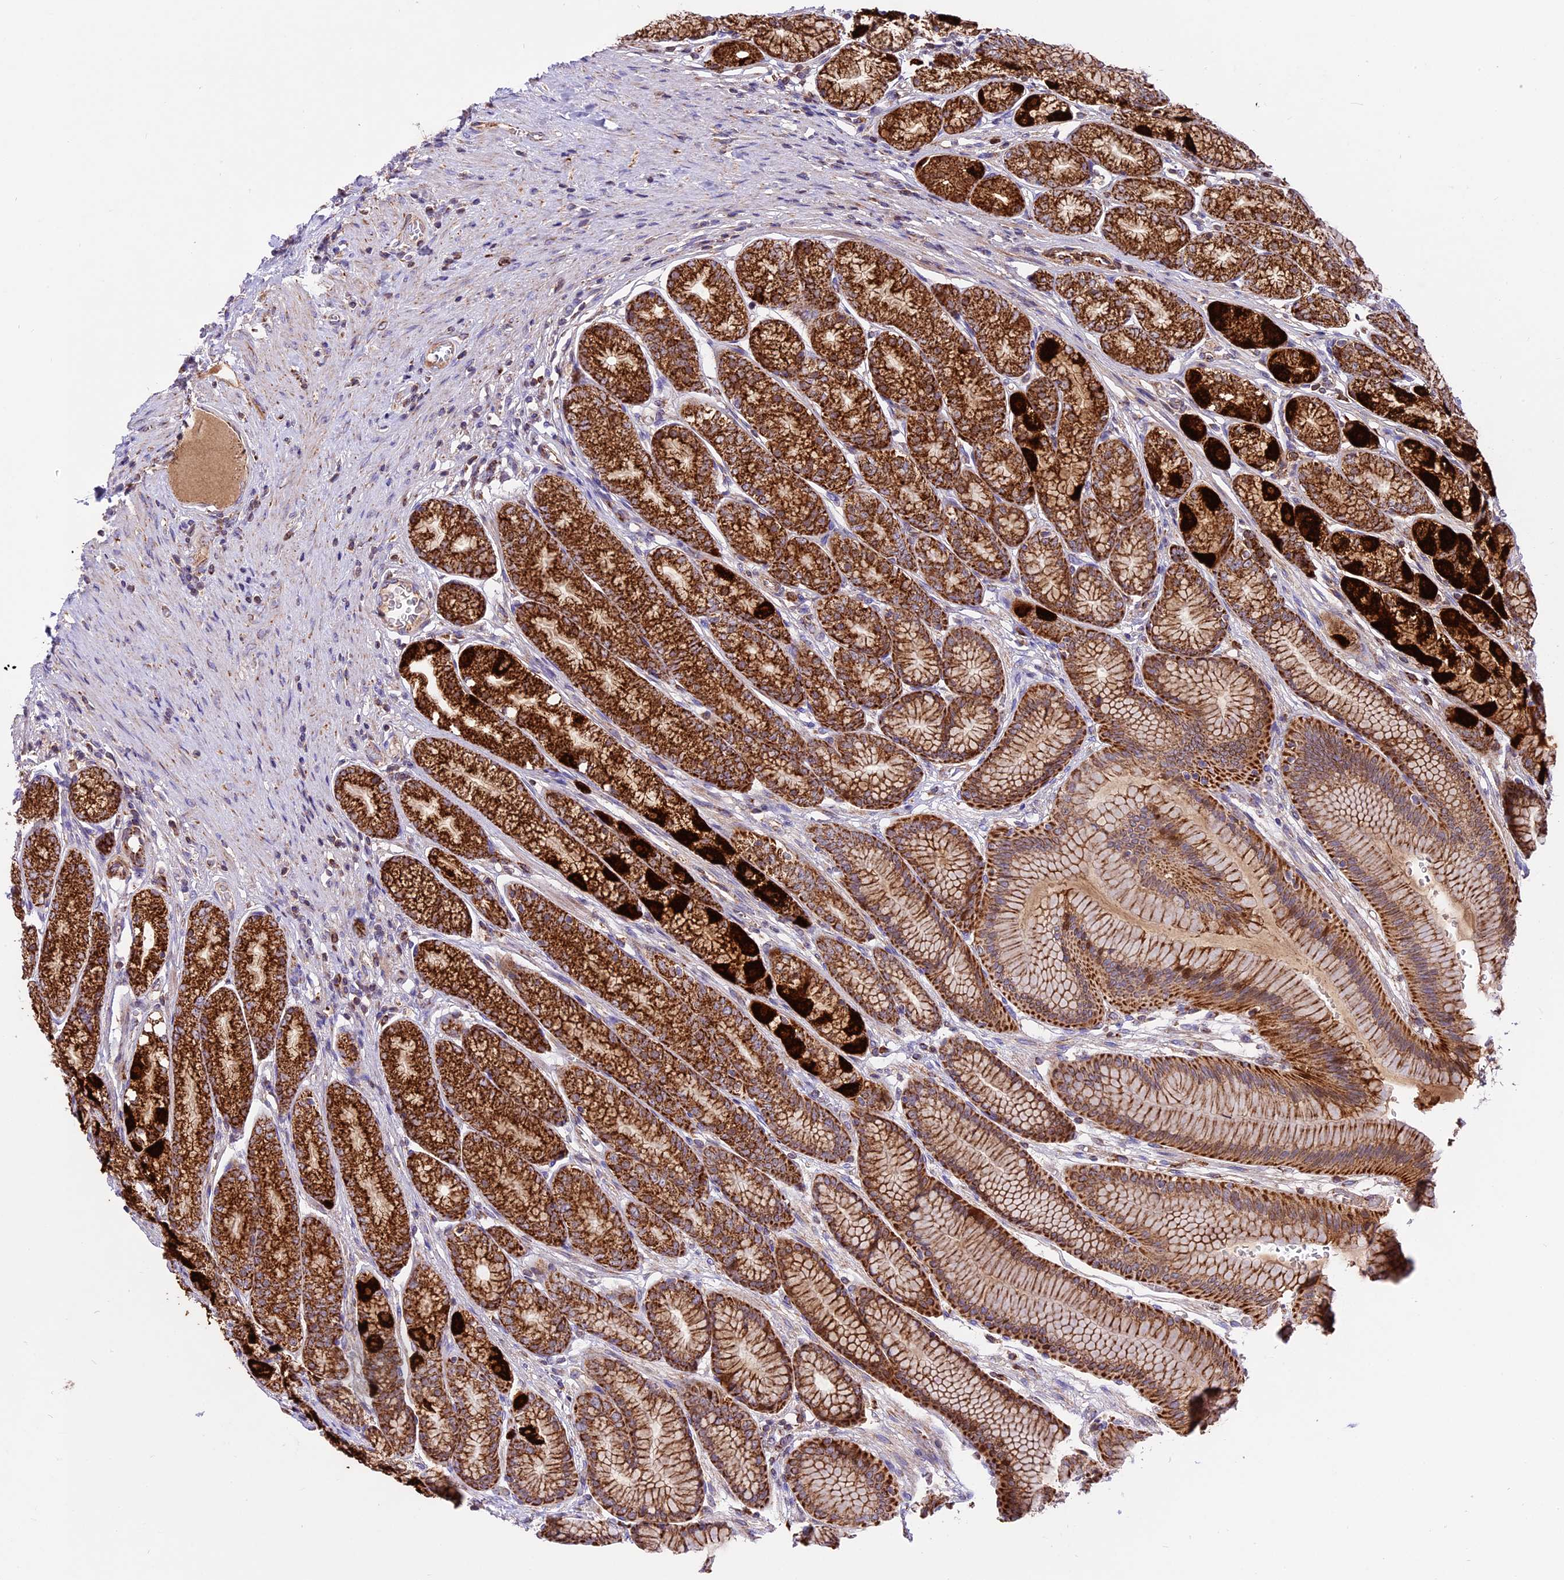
{"staining": {"intensity": "strong", "quantity": ">75%", "location": "cytoplasmic/membranous"}, "tissue": "stomach", "cell_type": "Glandular cells", "image_type": "normal", "snomed": [{"axis": "morphology", "description": "Normal tissue, NOS"}, {"axis": "morphology", "description": "Adenocarcinoma, NOS"}, {"axis": "morphology", "description": "Adenocarcinoma, High grade"}, {"axis": "topography", "description": "Stomach, upper"}, {"axis": "topography", "description": "Stomach"}], "caption": "Unremarkable stomach shows strong cytoplasmic/membranous positivity in about >75% of glandular cells, visualized by immunohistochemistry.", "gene": "COX17", "patient": {"sex": "female", "age": 65}}